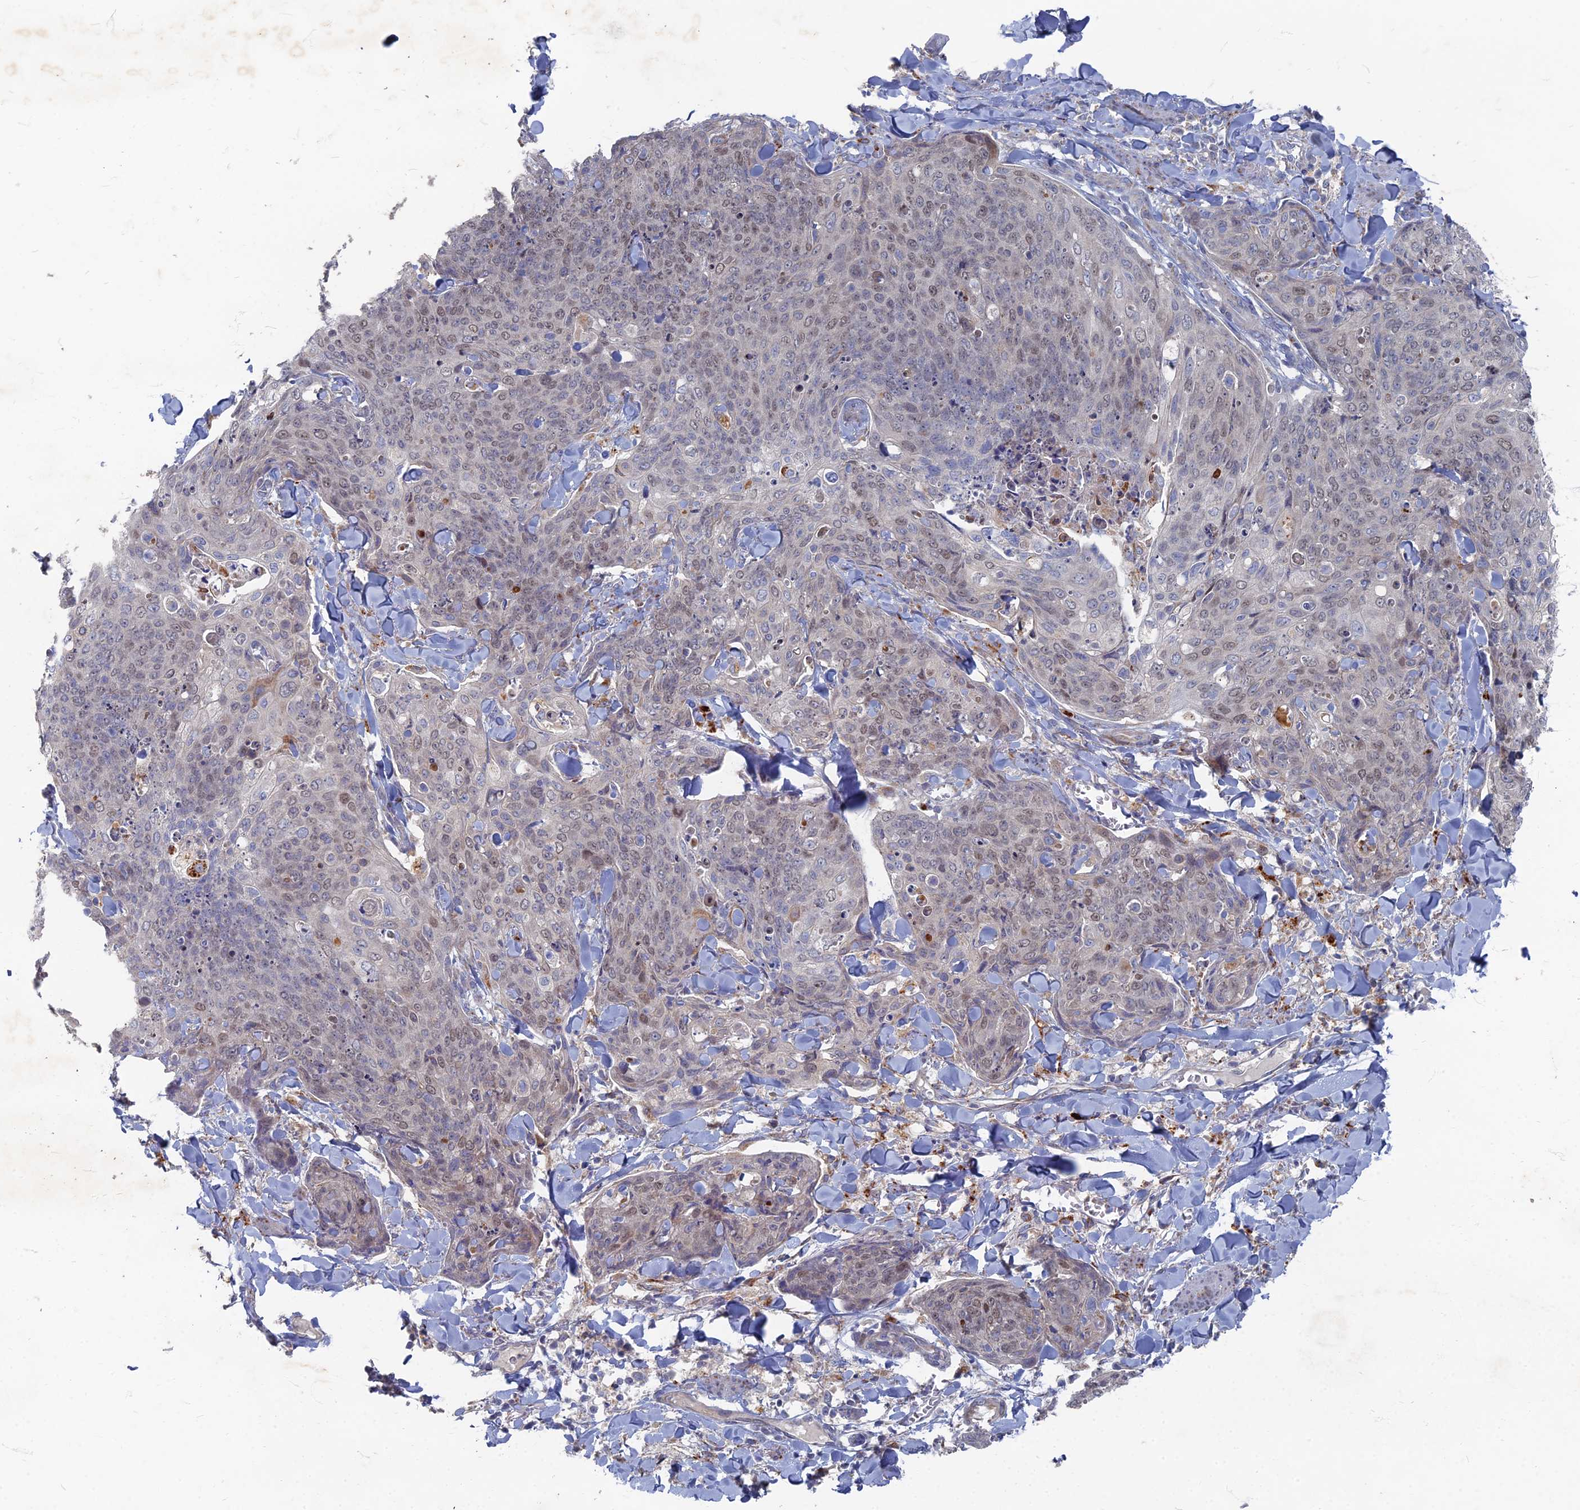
{"staining": {"intensity": "weak", "quantity": "25%-75%", "location": "nuclear"}, "tissue": "skin cancer", "cell_type": "Tumor cells", "image_type": "cancer", "snomed": [{"axis": "morphology", "description": "Squamous cell carcinoma, NOS"}, {"axis": "topography", "description": "Skin"}, {"axis": "topography", "description": "Vulva"}], "caption": "A low amount of weak nuclear expression is present in approximately 25%-75% of tumor cells in skin cancer (squamous cell carcinoma) tissue. (IHC, brightfield microscopy, high magnification).", "gene": "TMEM128", "patient": {"sex": "female", "age": 85}}